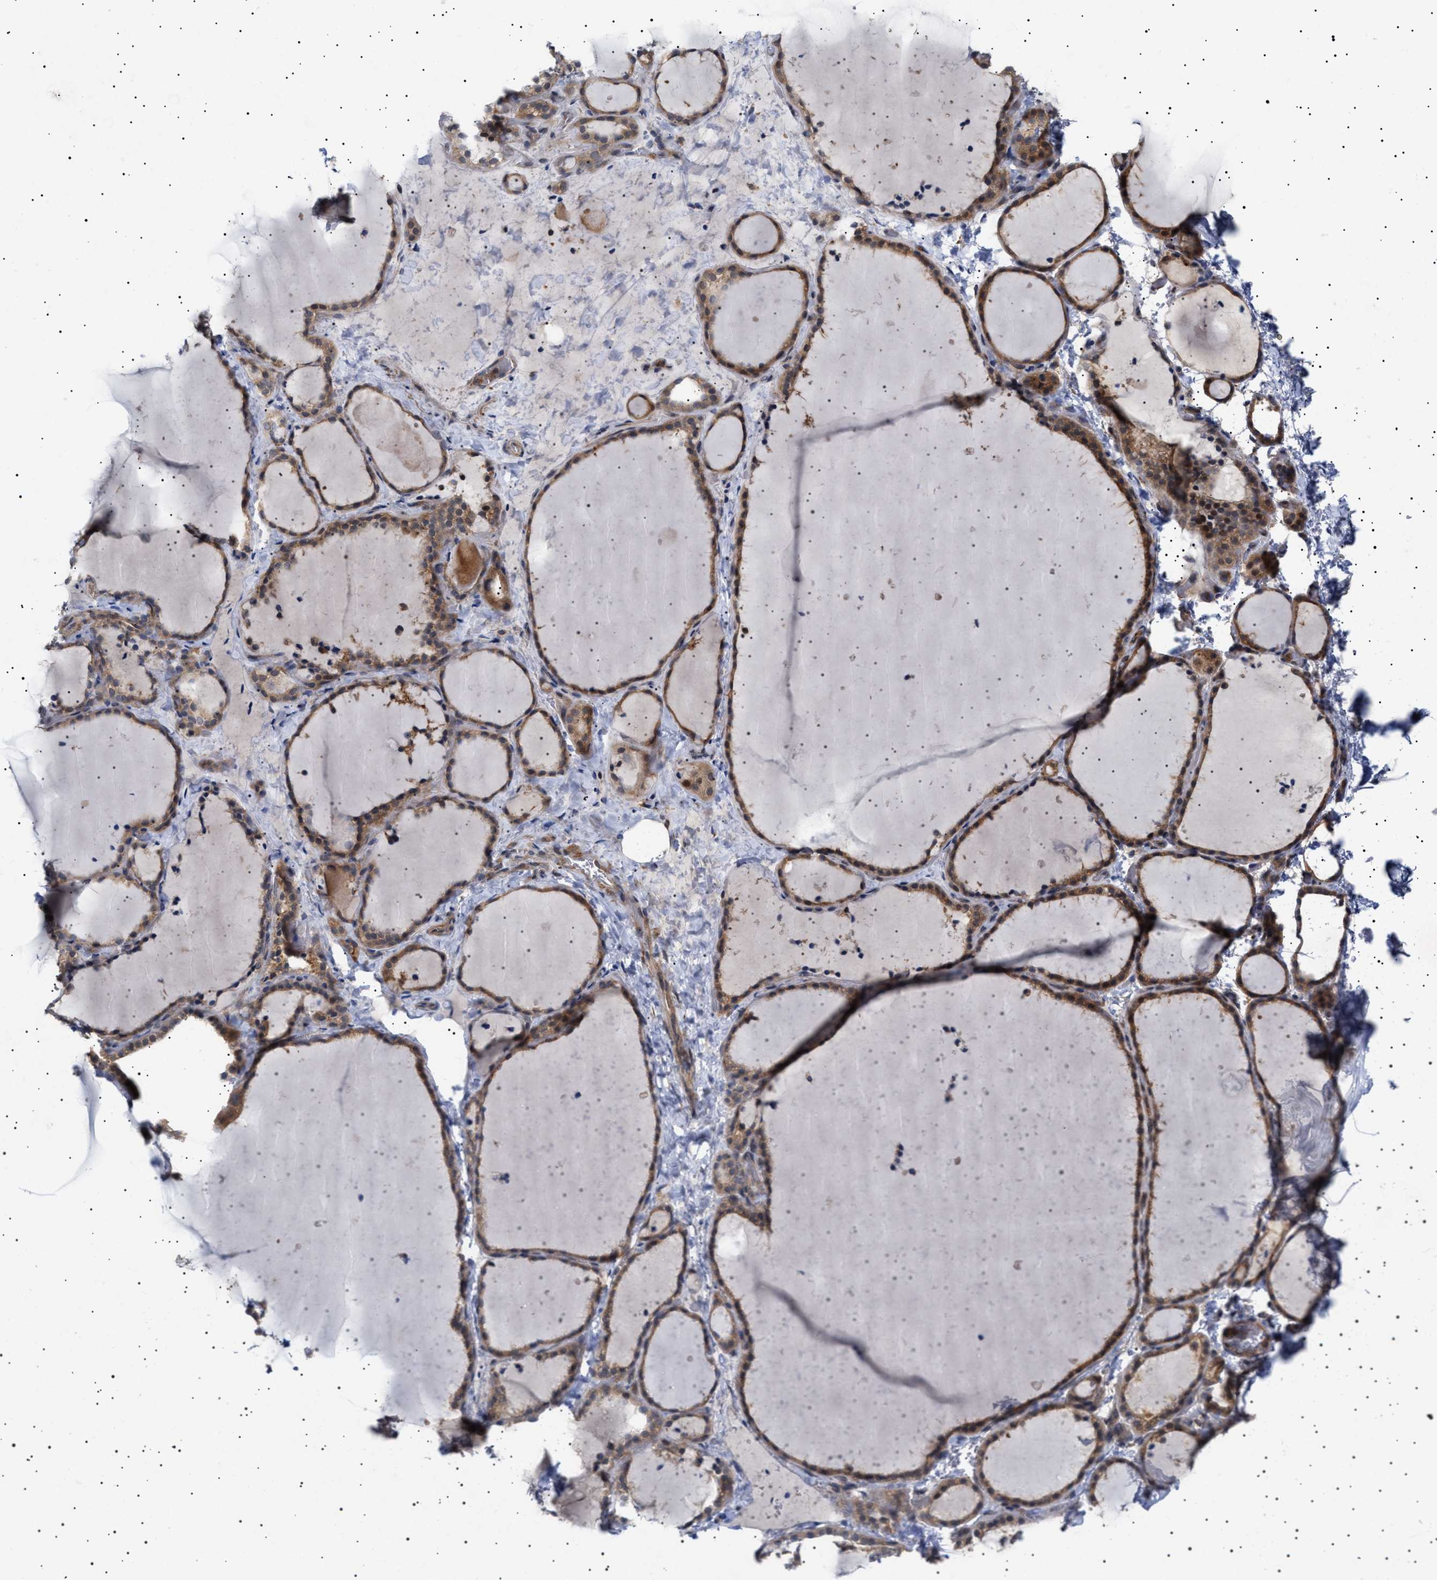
{"staining": {"intensity": "moderate", "quantity": ">75%", "location": "cytoplasmic/membranous"}, "tissue": "thyroid gland", "cell_type": "Glandular cells", "image_type": "normal", "snomed": [{"axis": "morphology", "description": "Normal tissue, NOS"}, {"axis": "topography", "description": "Thyroid gland"}], "caption": "Thyroid gland stained with a brown dye exhibits moderate cytoplasmic/membranous positive expression in approximately >75% of glandular cells.", "gene": "NPLOC4", "patient": {"sex": "female", "age": 22}}